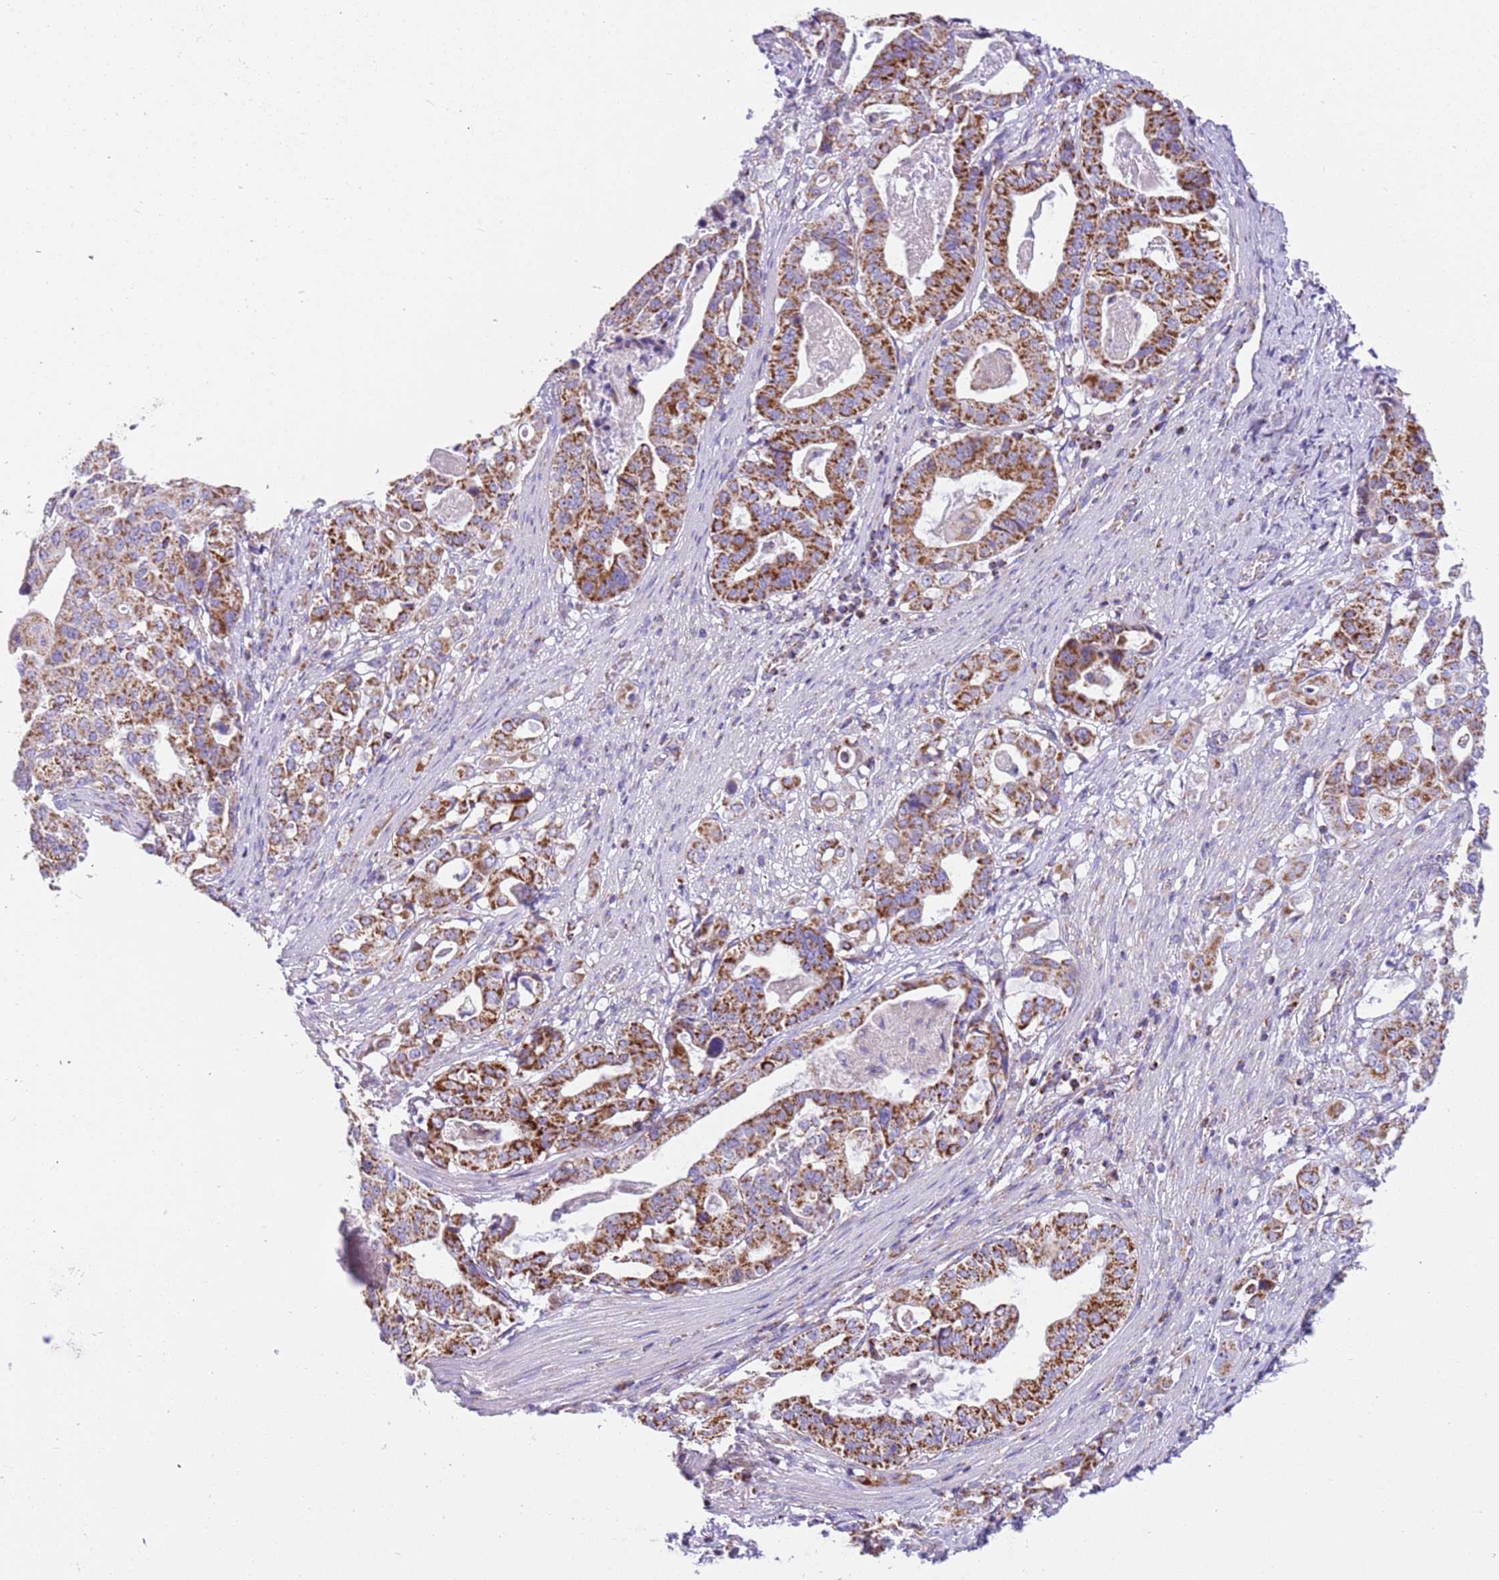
{"staining": {"intensity": "strong", "quantity": ">75%", "location": "cytoplasmic/membranous"}, "tissue": "stomach cancer", "cell_type": "Tumor cells", "image_type": "cancer", "snomed": [{"axis": "morphology", "description": "Adenocarcinoma, NOS"}, {"axis": "topography", "description": "Stomach"}], "caption": "Brown immunohistochemical staining in human stomach cancer demonstrates strong cytoplasmic/membranous positivity in about >75% of tumor cells.", "gene": "SUCLG2", "patient": {"sex": "male", "age": 48}}